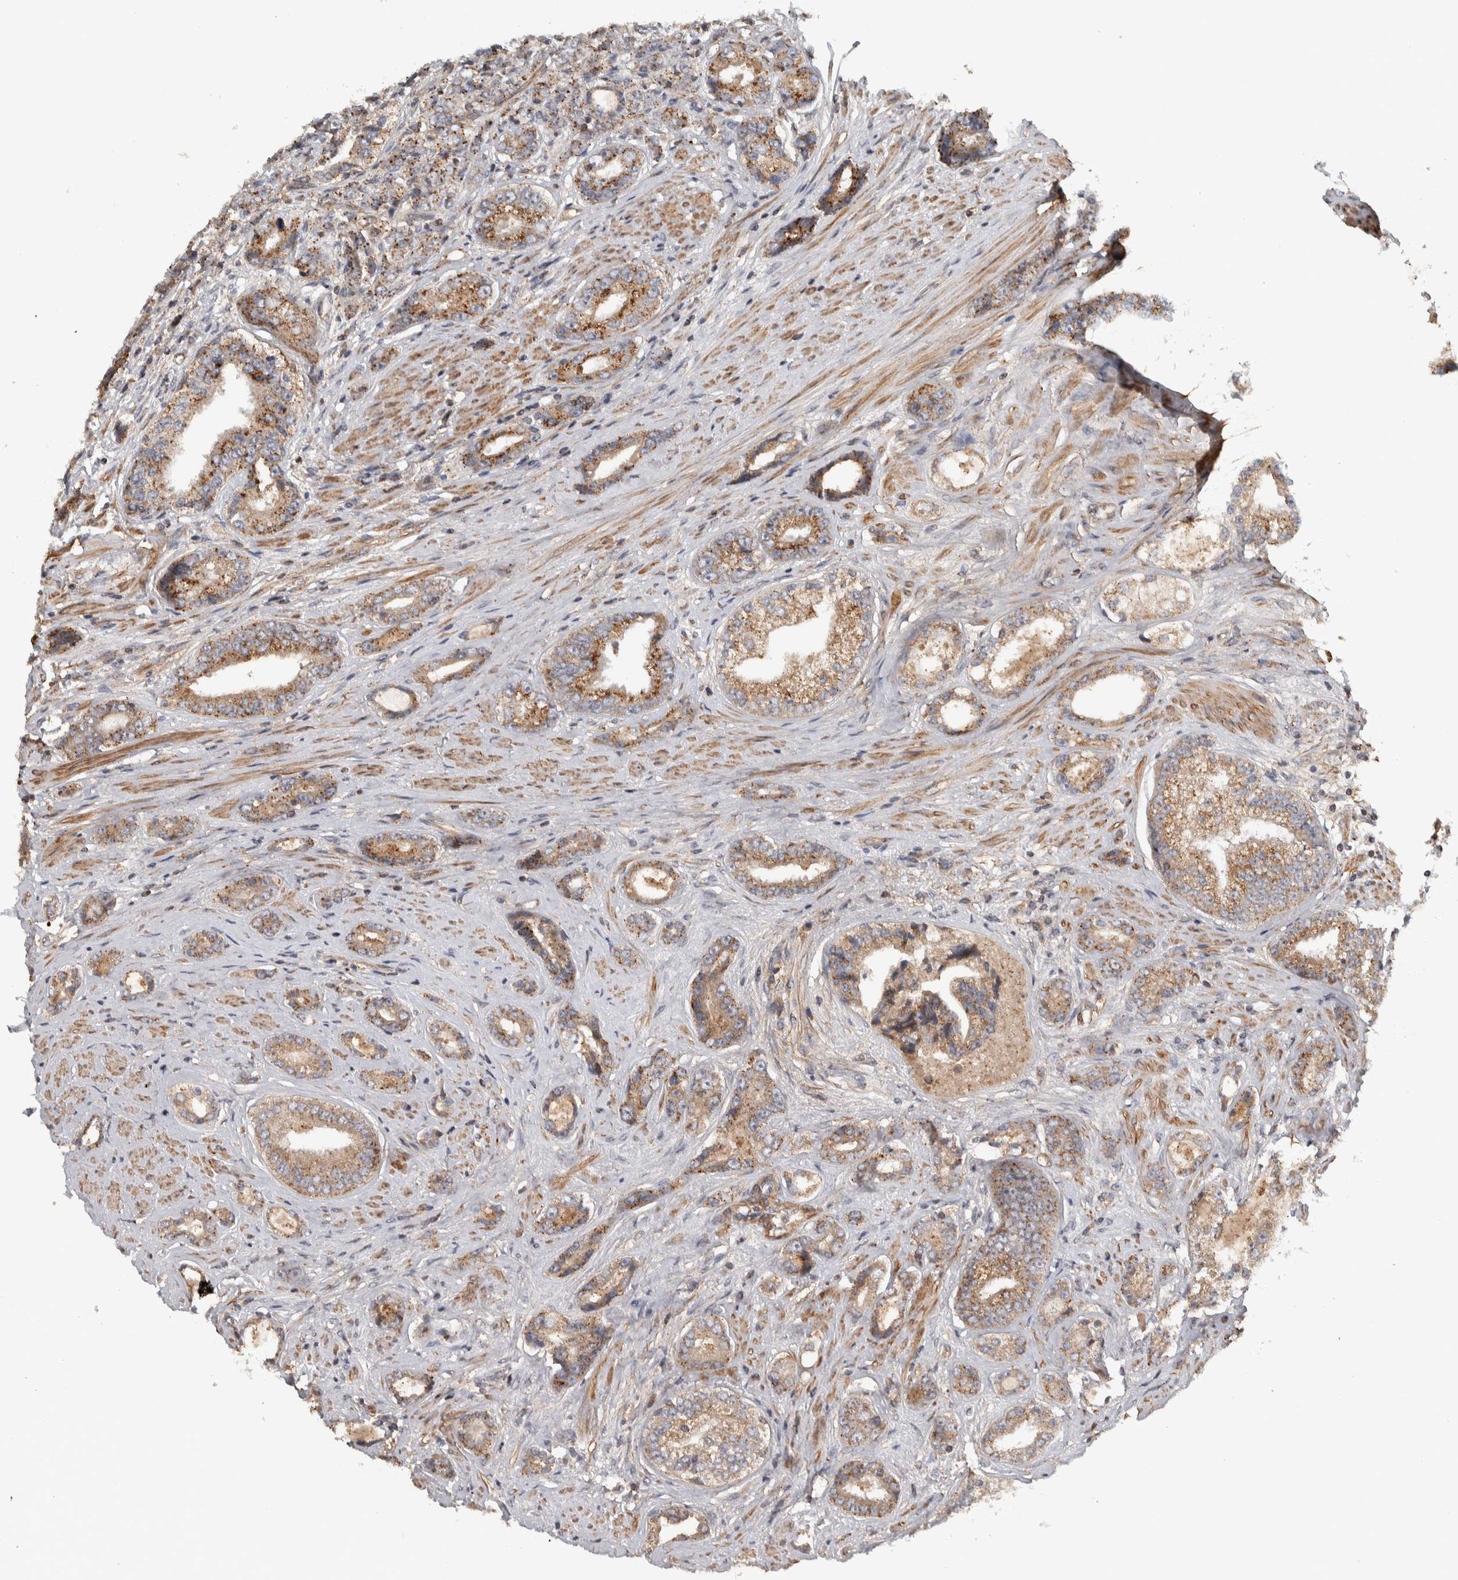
{"staining": {"intensity": "weak", "quantity": ">75%", "location": "cytoplasmic/membranous"}, "tissue": "prostate cancer", "cell_type": "Tumor cells", "image_type": "cancer", "snomed": [{"axis": "morphology", "description": "Adenocarcinoma, High grade"}, {"axis": "topography", "description": "Prostate"}], "caption": "Immunohistochemical staining of human prostate cancer (high-grade adenocarcinoma) demonstrates weak cytoplasmic/membranous protein positivity in approximately >75% of tumor cells.", "gene": "TBC1D31", "patient": {"sex": "male", "age": 61}}